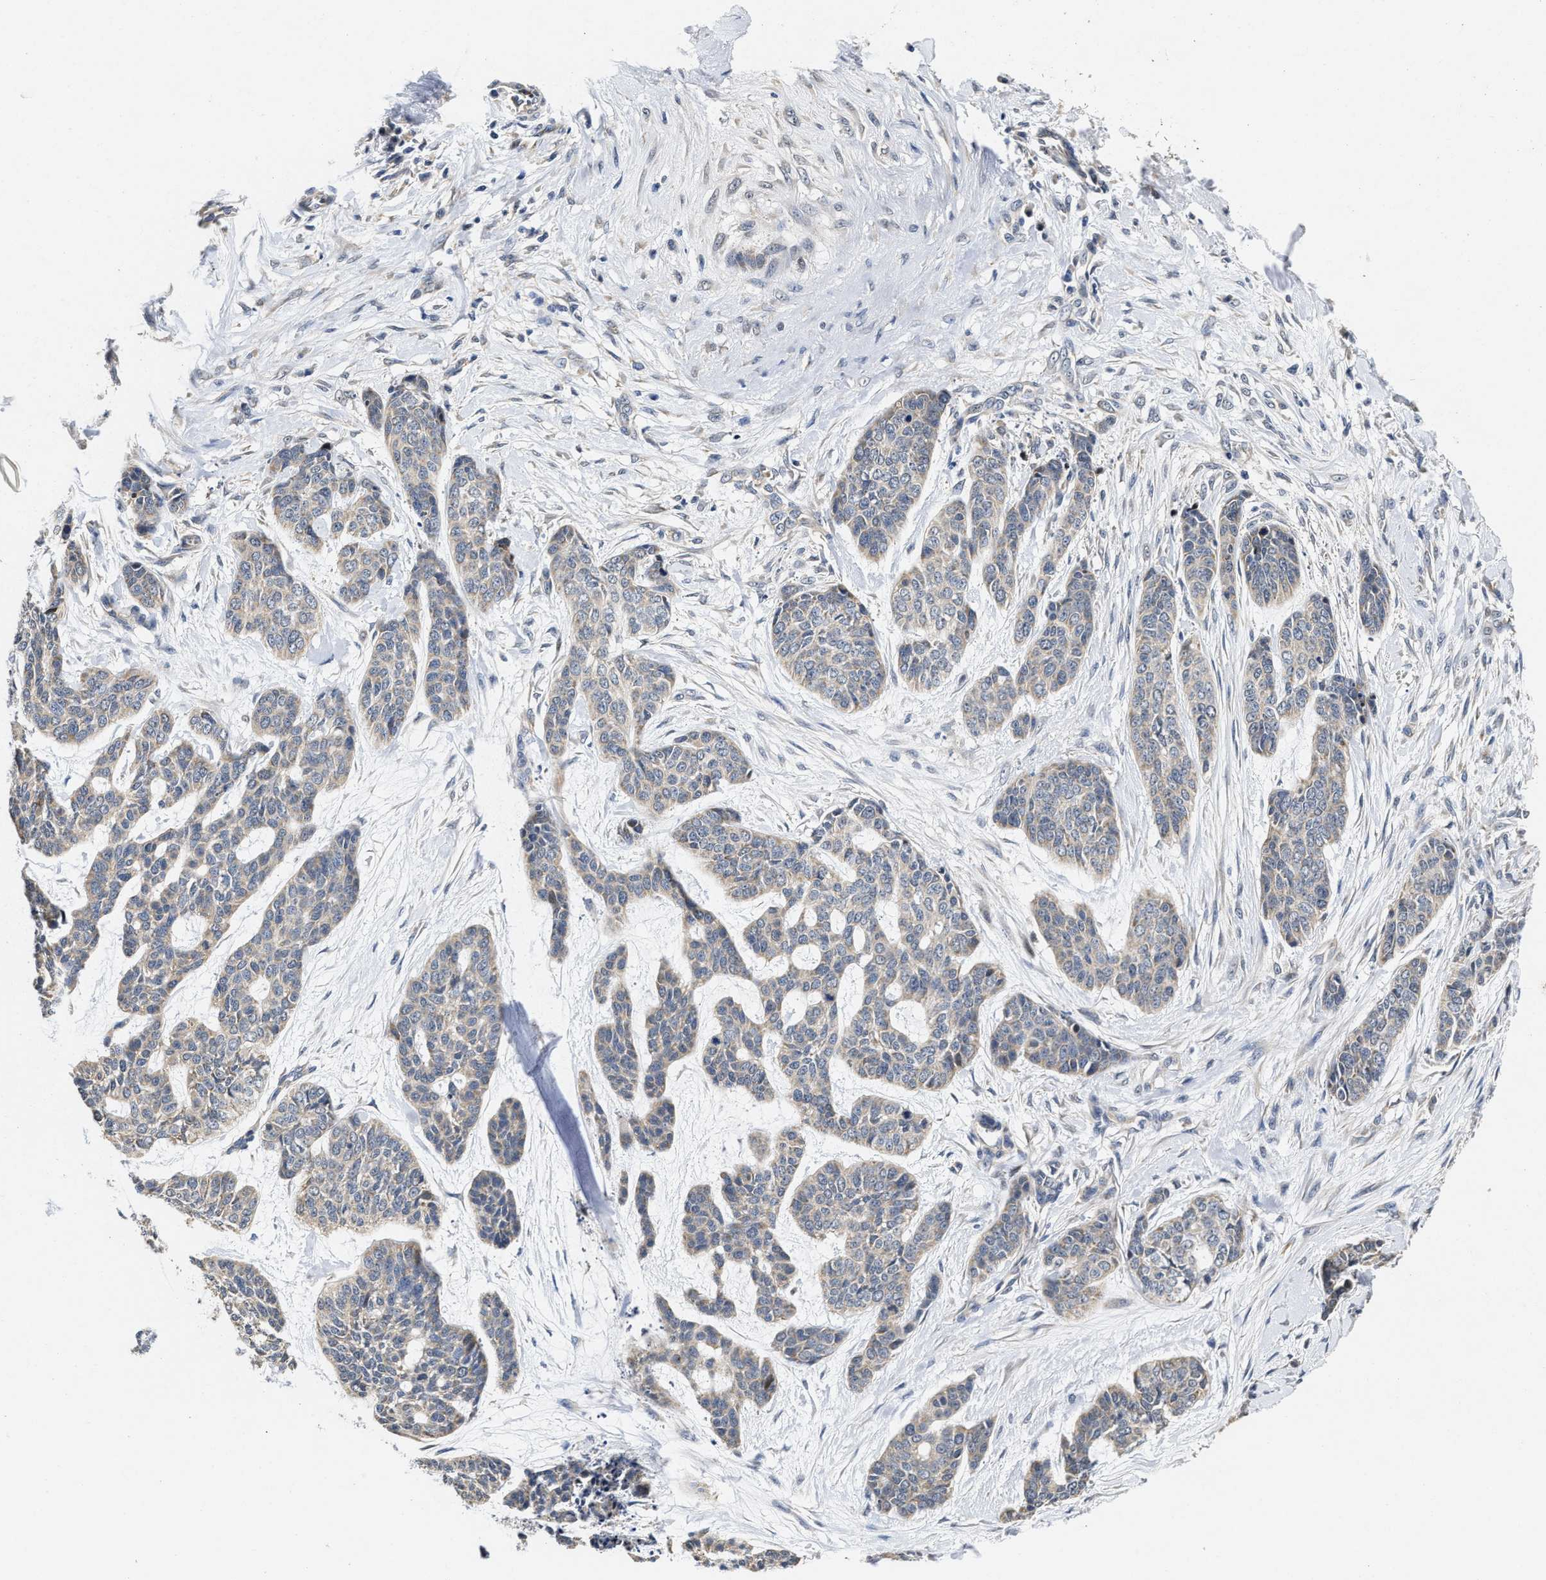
{"staining": {"intensity": "weak", "quantity": "<25%", "location": "cytoplasmic/membranous"}, "tissue": "skin cancer", "cell_type": "Tumor cells", "image_type": "cancer", "snomed": [{"axis": "morphology", "description": "Basal cell carcinoma"}, {"axis": "topography", "description": "Skin"}], "caption": "IHC image of skin cancer stained for a protein (brown), which displays no staining in tumor cells.", "gene": "SCYL2", "patient": {"sex": "female", "age": 64}}